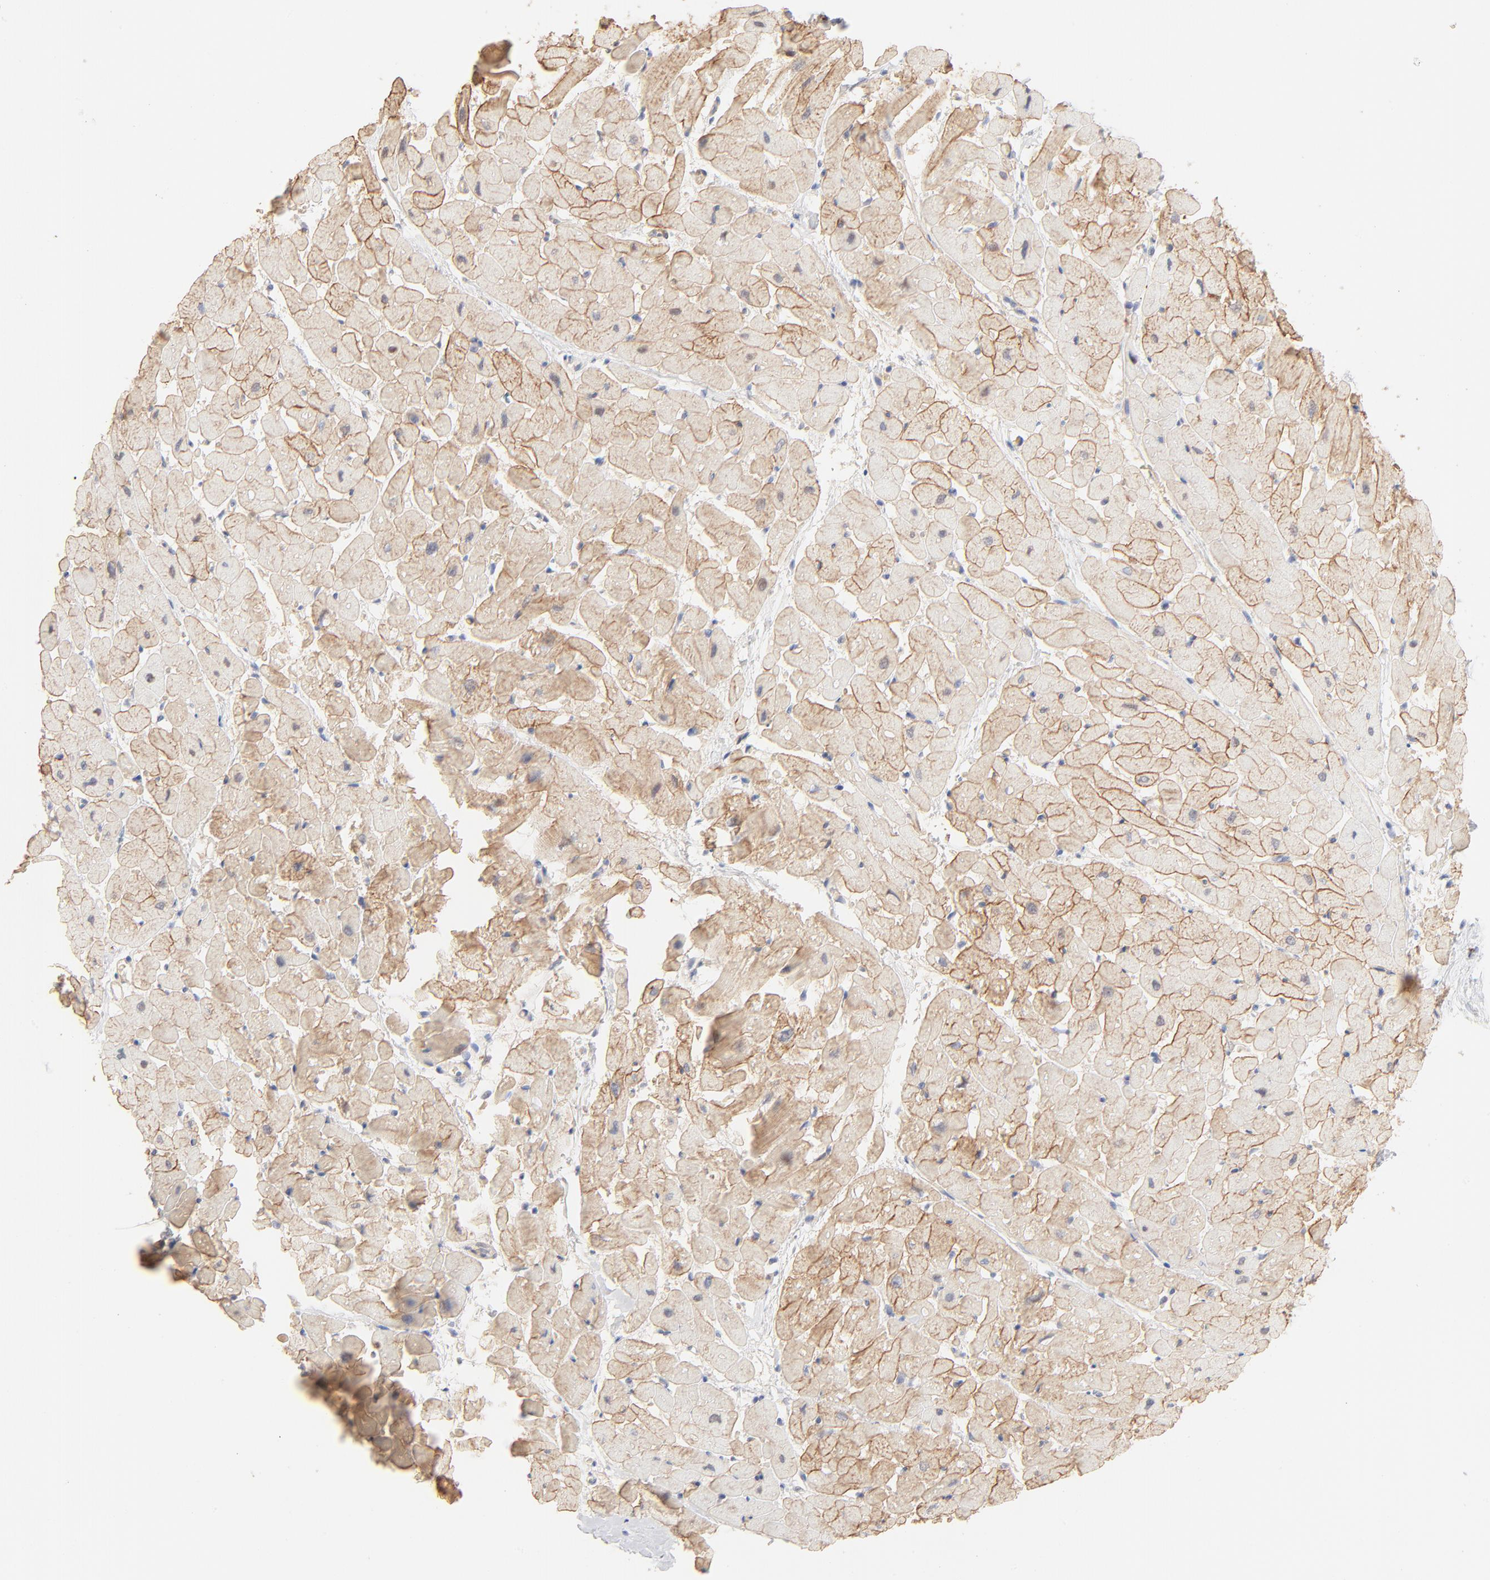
{"staining": {"intensity": "moderate", "quantity": ">75%", "location": "cytoplasmic/membranous"}, "tissue": "heart muscle", "cell_type": "Cardiomyocytes", "image_type": "normal", "snomed": [{"axis": "morphology", "description": "Normal tissue, NOS"}, {"axis": "topography", "description": "Heart"}], "caption": "Immunohistochemistry (DAB (3,3'-diaminobenzidine)) staining of unremarkable heart muscle exhibits moderate cytoplasmic/membranous protein expression in approximately >75% of cardiomyocytes. (IHC, brightfield microscopy, high magnification).", "gene": "SPTB", "patient": {"sex": "male", "age": 45}}